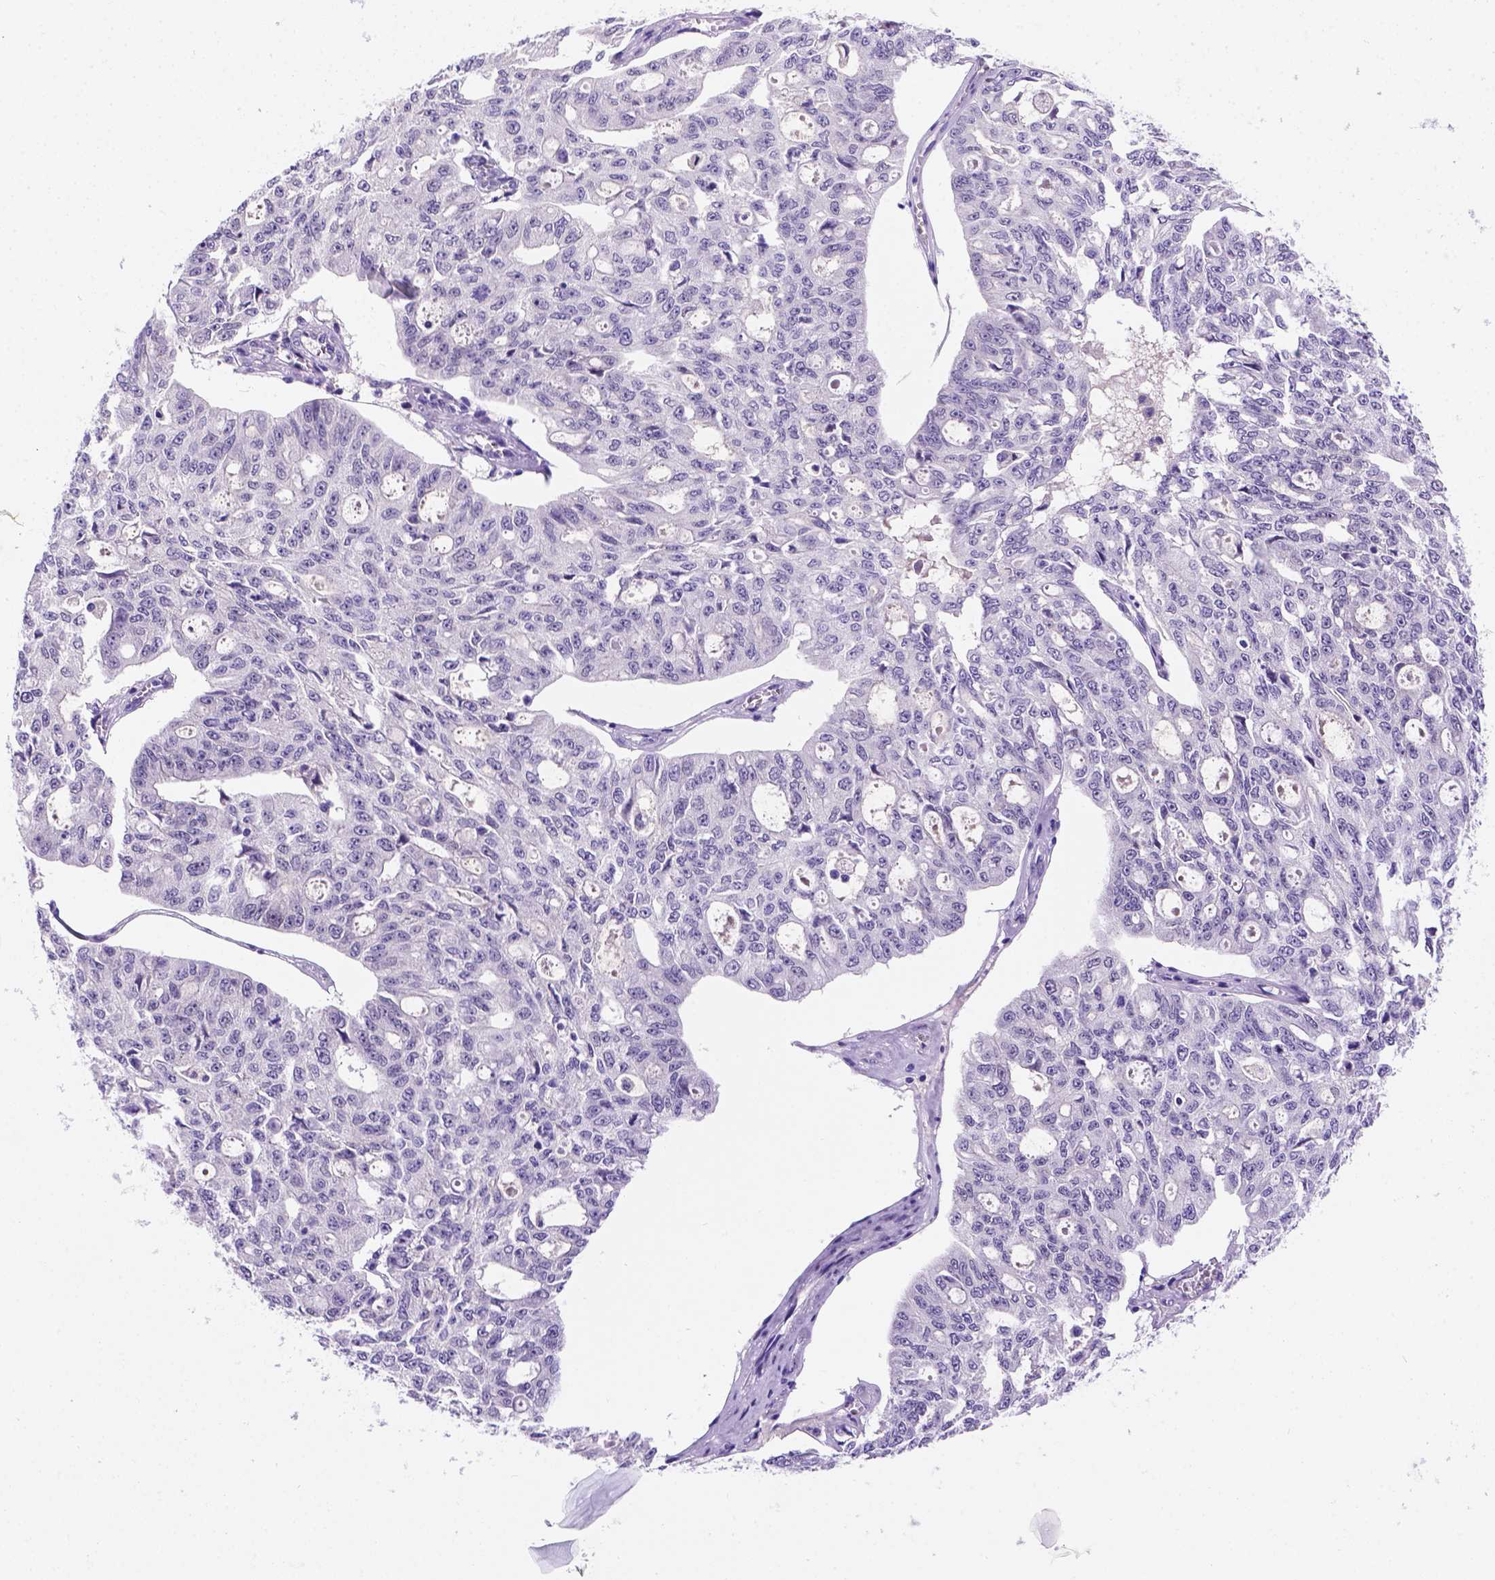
{"staining": {"intensity": "negative", "quantity": "none", "location": "none"}, "tissue": "ovarian cancer", "cell_type": "Tumor cells", "image_type": "cancer", "snomed": [{"axis": "morphology", "description": "Carcinoma, endometroid"}, {"axis": "topography", "description": "Ovary"}], "caption": "Immunohistochemistry histopathology image of neoplastic tissue: ovarian cancer (endometroid carcinoma) stained with DAB (3,3'-diaminobenzidine) reveals no significant protein expression in tumor cells.", "gene": "FAM81B", "patient": {"sex": "female", "age": 65}}